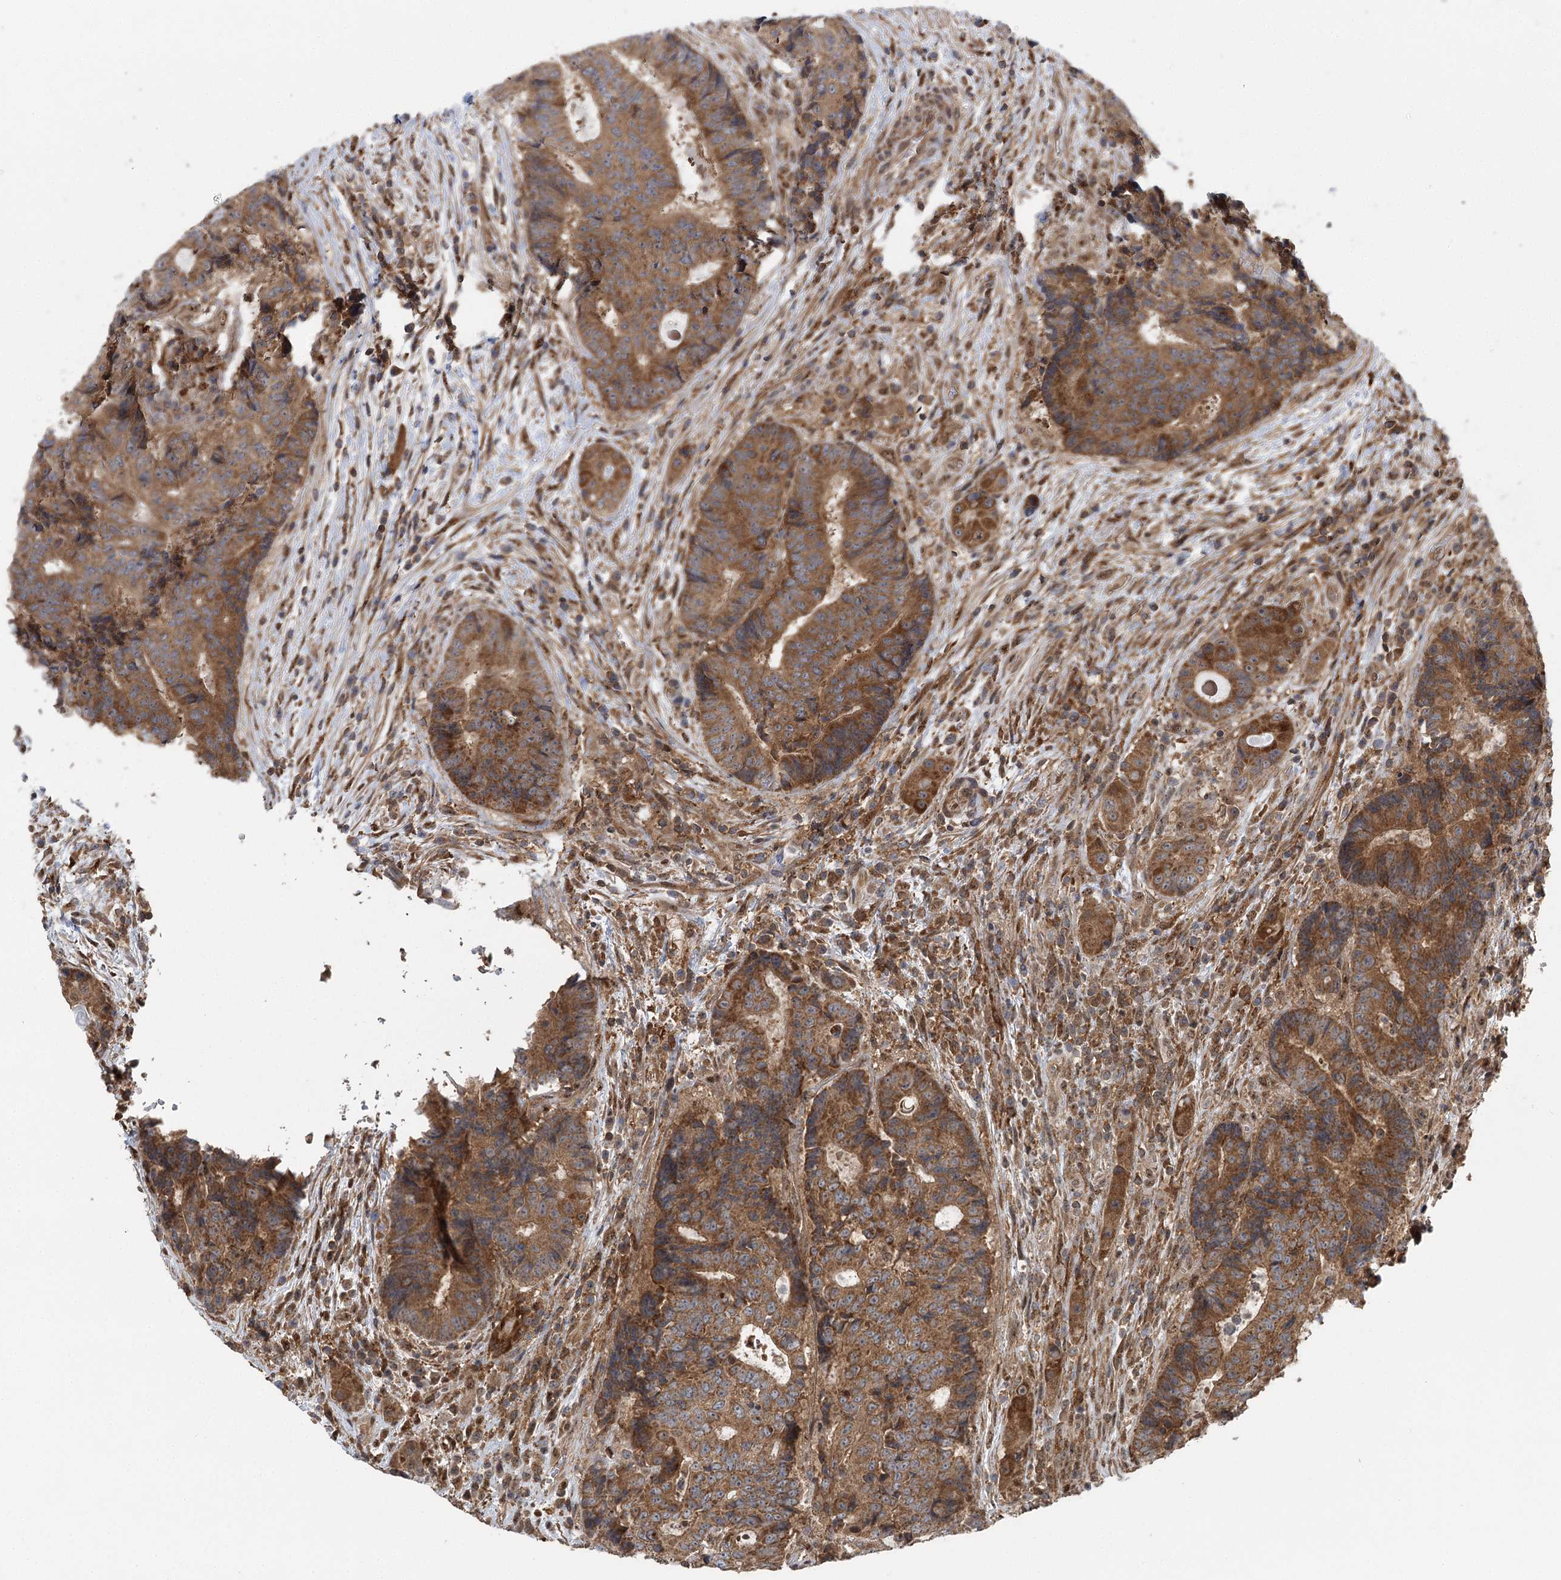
{"staining": {"intensity": "moderate", "quantity": ">75%", "location": "cytoplasmic/membranous"}, "tissue": "colorectal cancer", "cell_type": "Tumor cells", "image_type": "cancer", "snomed": [{"axis": "morphology", "description": "Adenocarcinoma, NOS"}, {"axis": "topography", "description": "Rectum"}], "caption": "A brown stain shows moderate cytoplasmic/membranous expression of a protein in colorectal cancer tumor cells.", "gene": "C12orf4", "patient": {"sex": "male", "age": 69}}